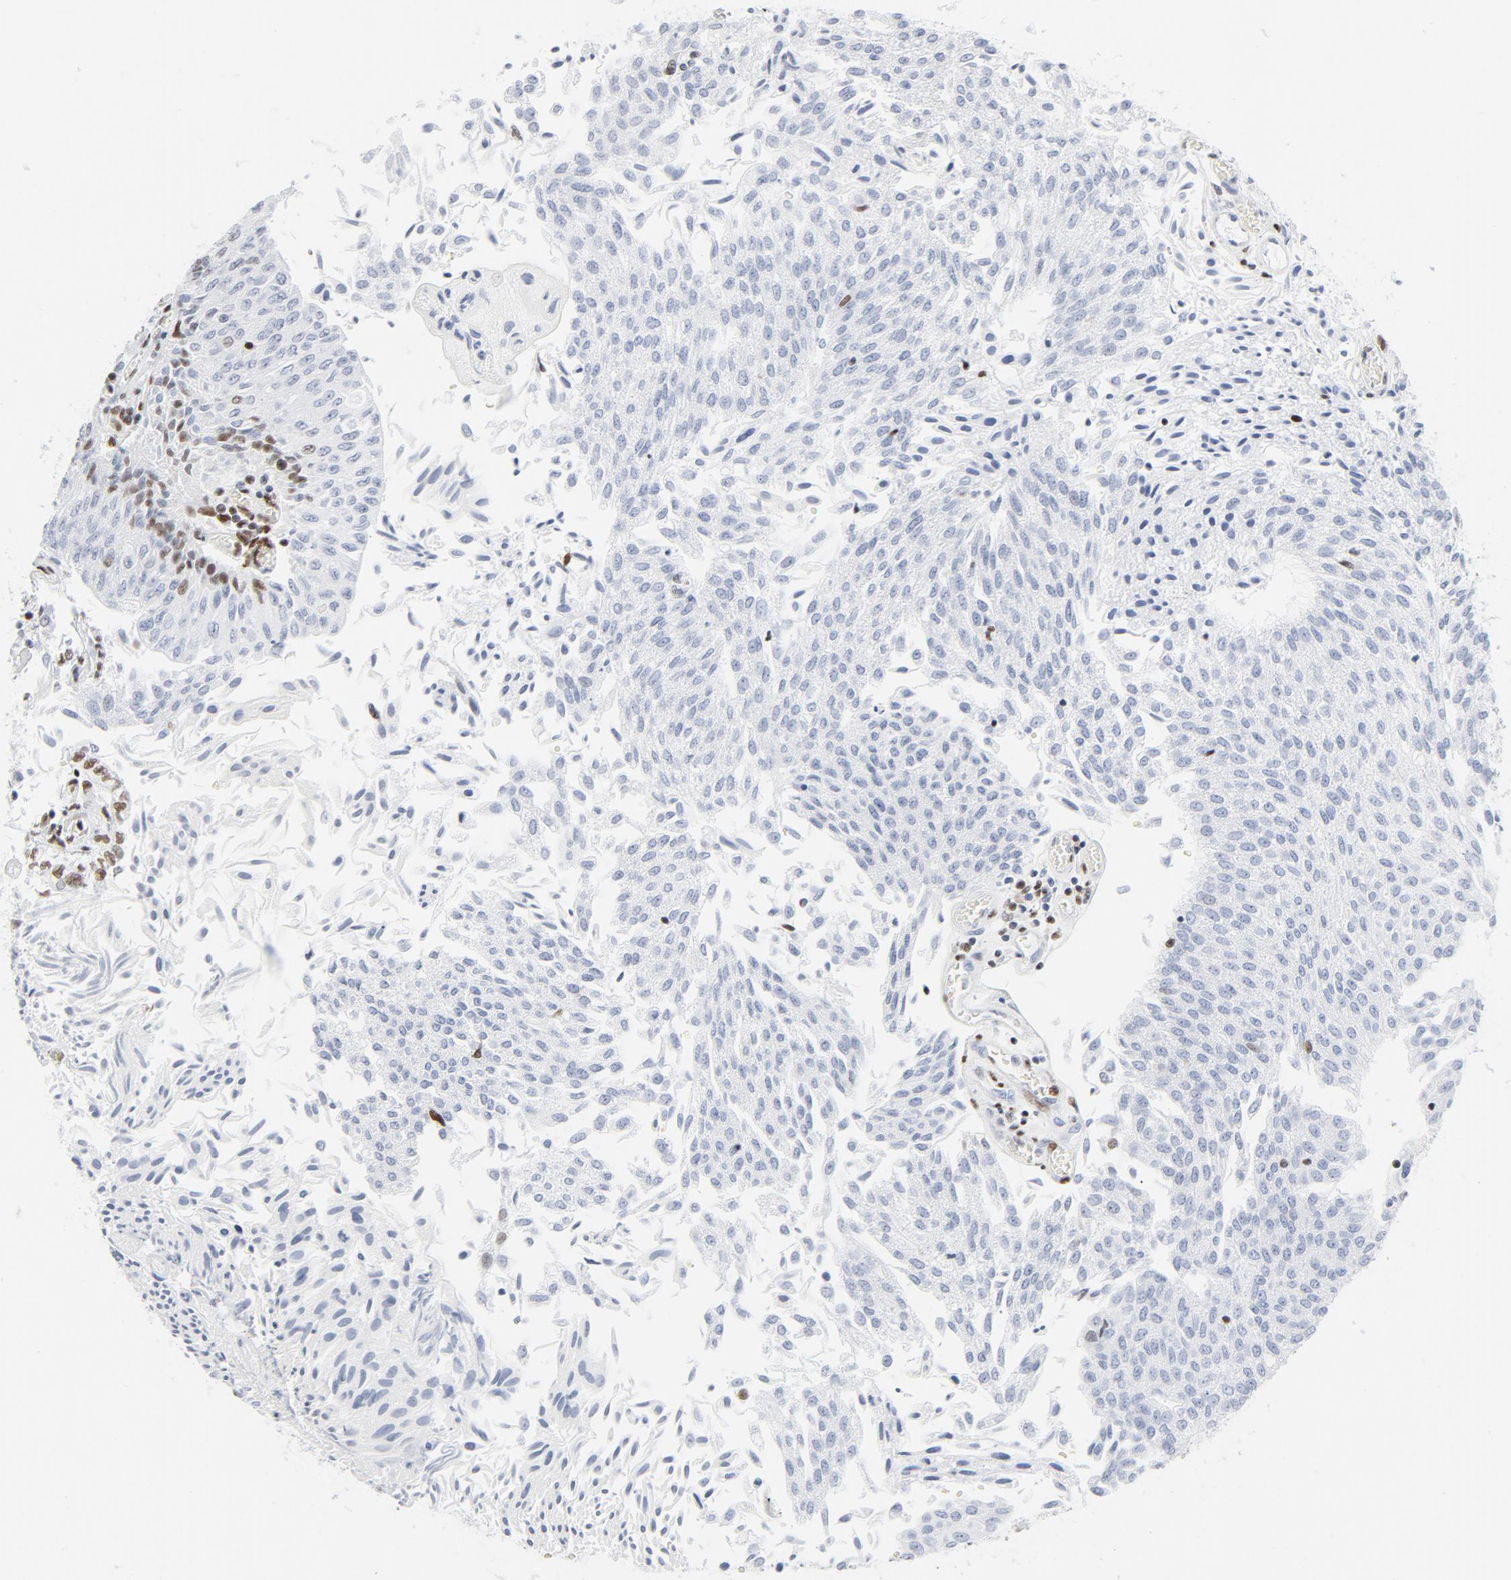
{"staining": {"intensity": "moderate", "quantity": "<25%", "location": "nuclear"}, "tissue": "urothelial cancer", "cell_type": "Tumor cells", "image_type": "cancer", "snomed": [{"axis": "morphology", "description": "Urothelial carcinoma, Low grade"}, {"axis": "topography", "description": "Urinary bladder"}], "caption": "This is a micrograph of immunohistochemistry staining of urothelial cancer, which shows moderate positivity in the nuclear of tumor cells.", "gene": "ATF2", "patient": {"sex": "male", "age": 86}}